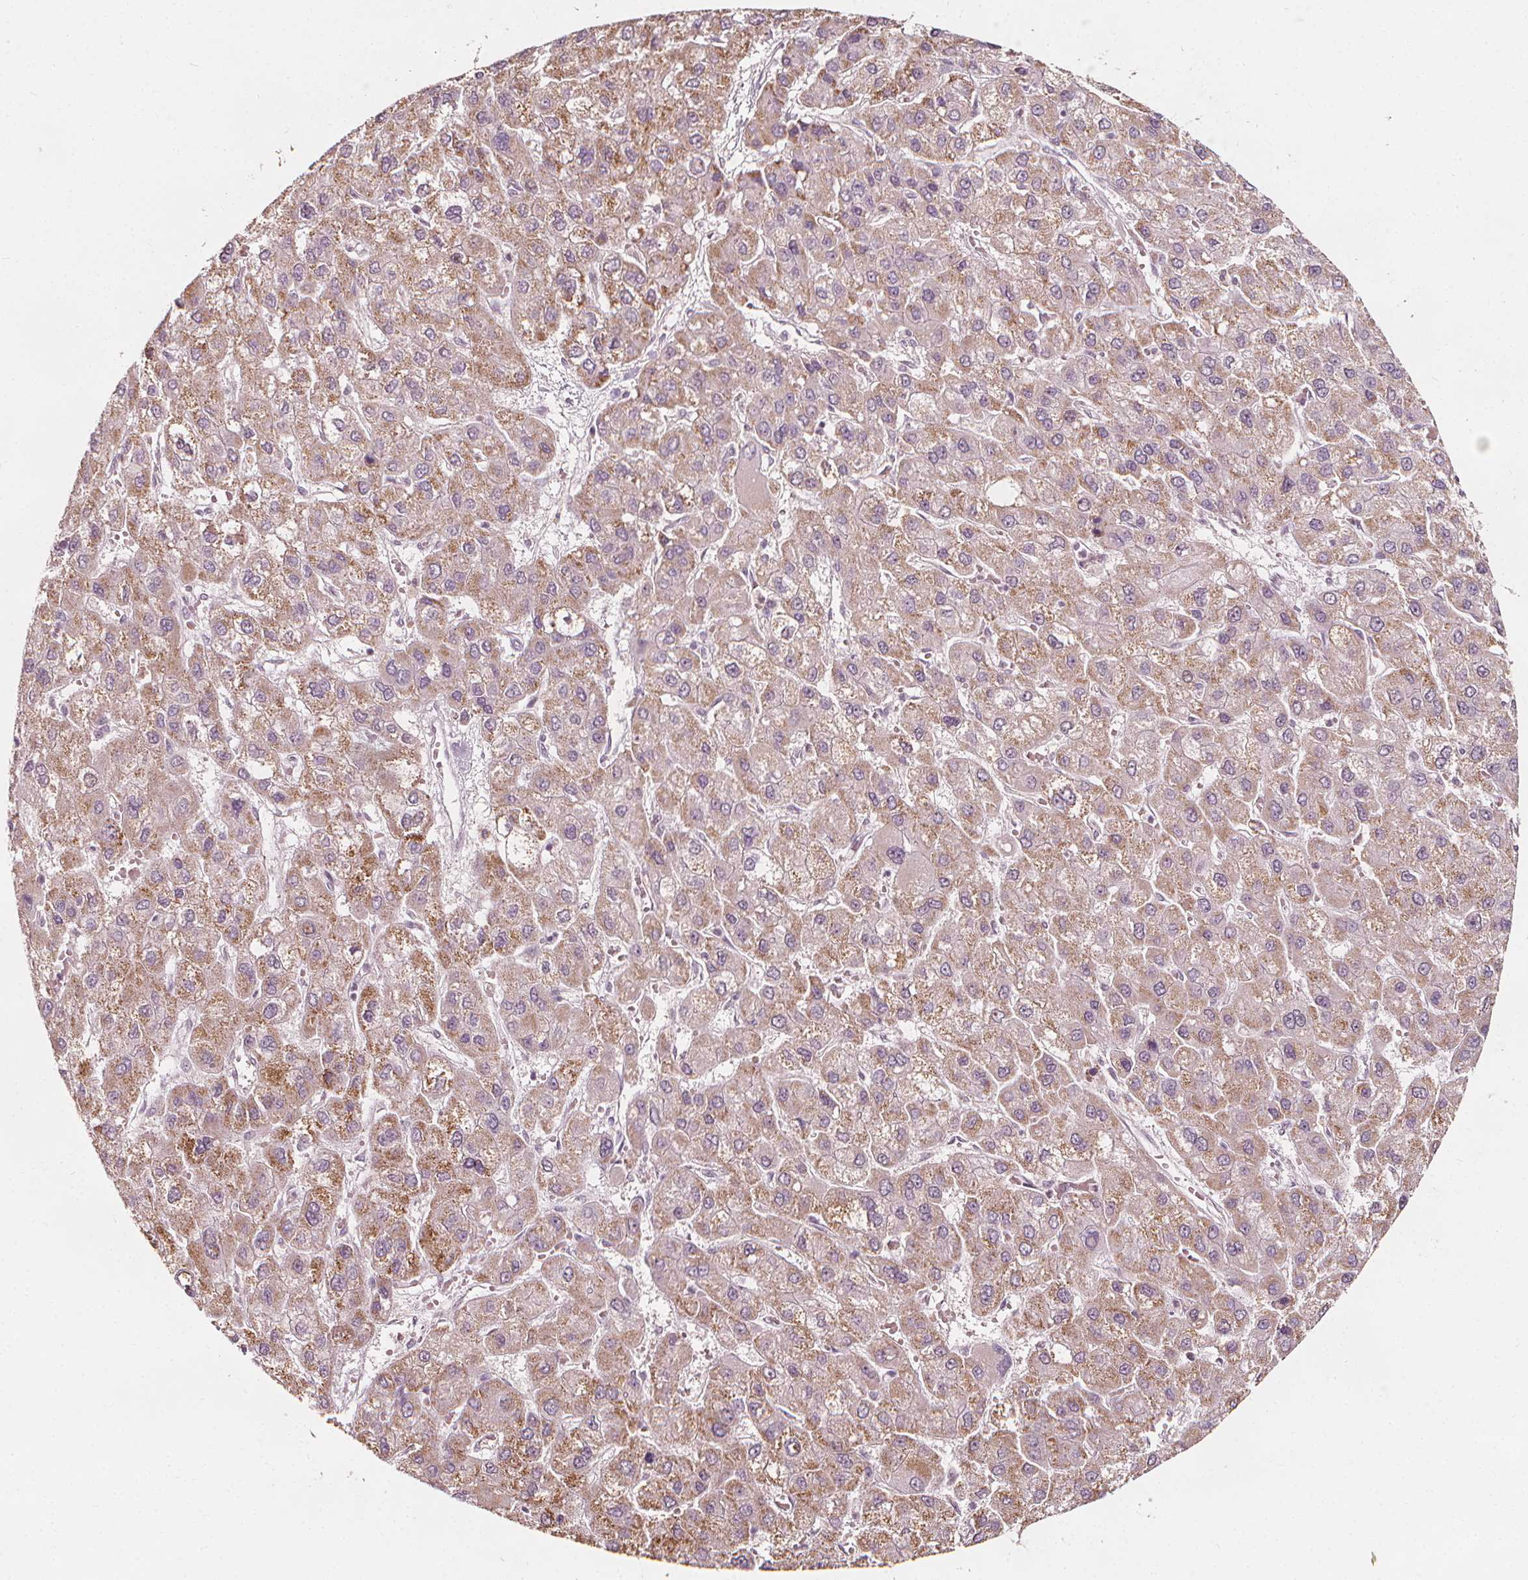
{"staining": {"intensity": "moderate", "quantity": ">75%", "location": "cytoplasmic/membranous"}, "tissue": "liver cancer", "cell_type": "Tumor cells", "image_type": "cancer", "snomed": [{"axis": "morphology", "description": "Carcinoma, Hepatocellular, NOS"}, {"axis": "topography", "description": "Liver"}], "caption": "This photomicrograph reveals IHC staining of human liver cancer (hepatocellular carcinoma), with medium moderate cytoplasmic/membranous expression in about >75% of tumor cells.", "gene": "NPC1L1", "patient": {"sex": "female", "age": 41}}